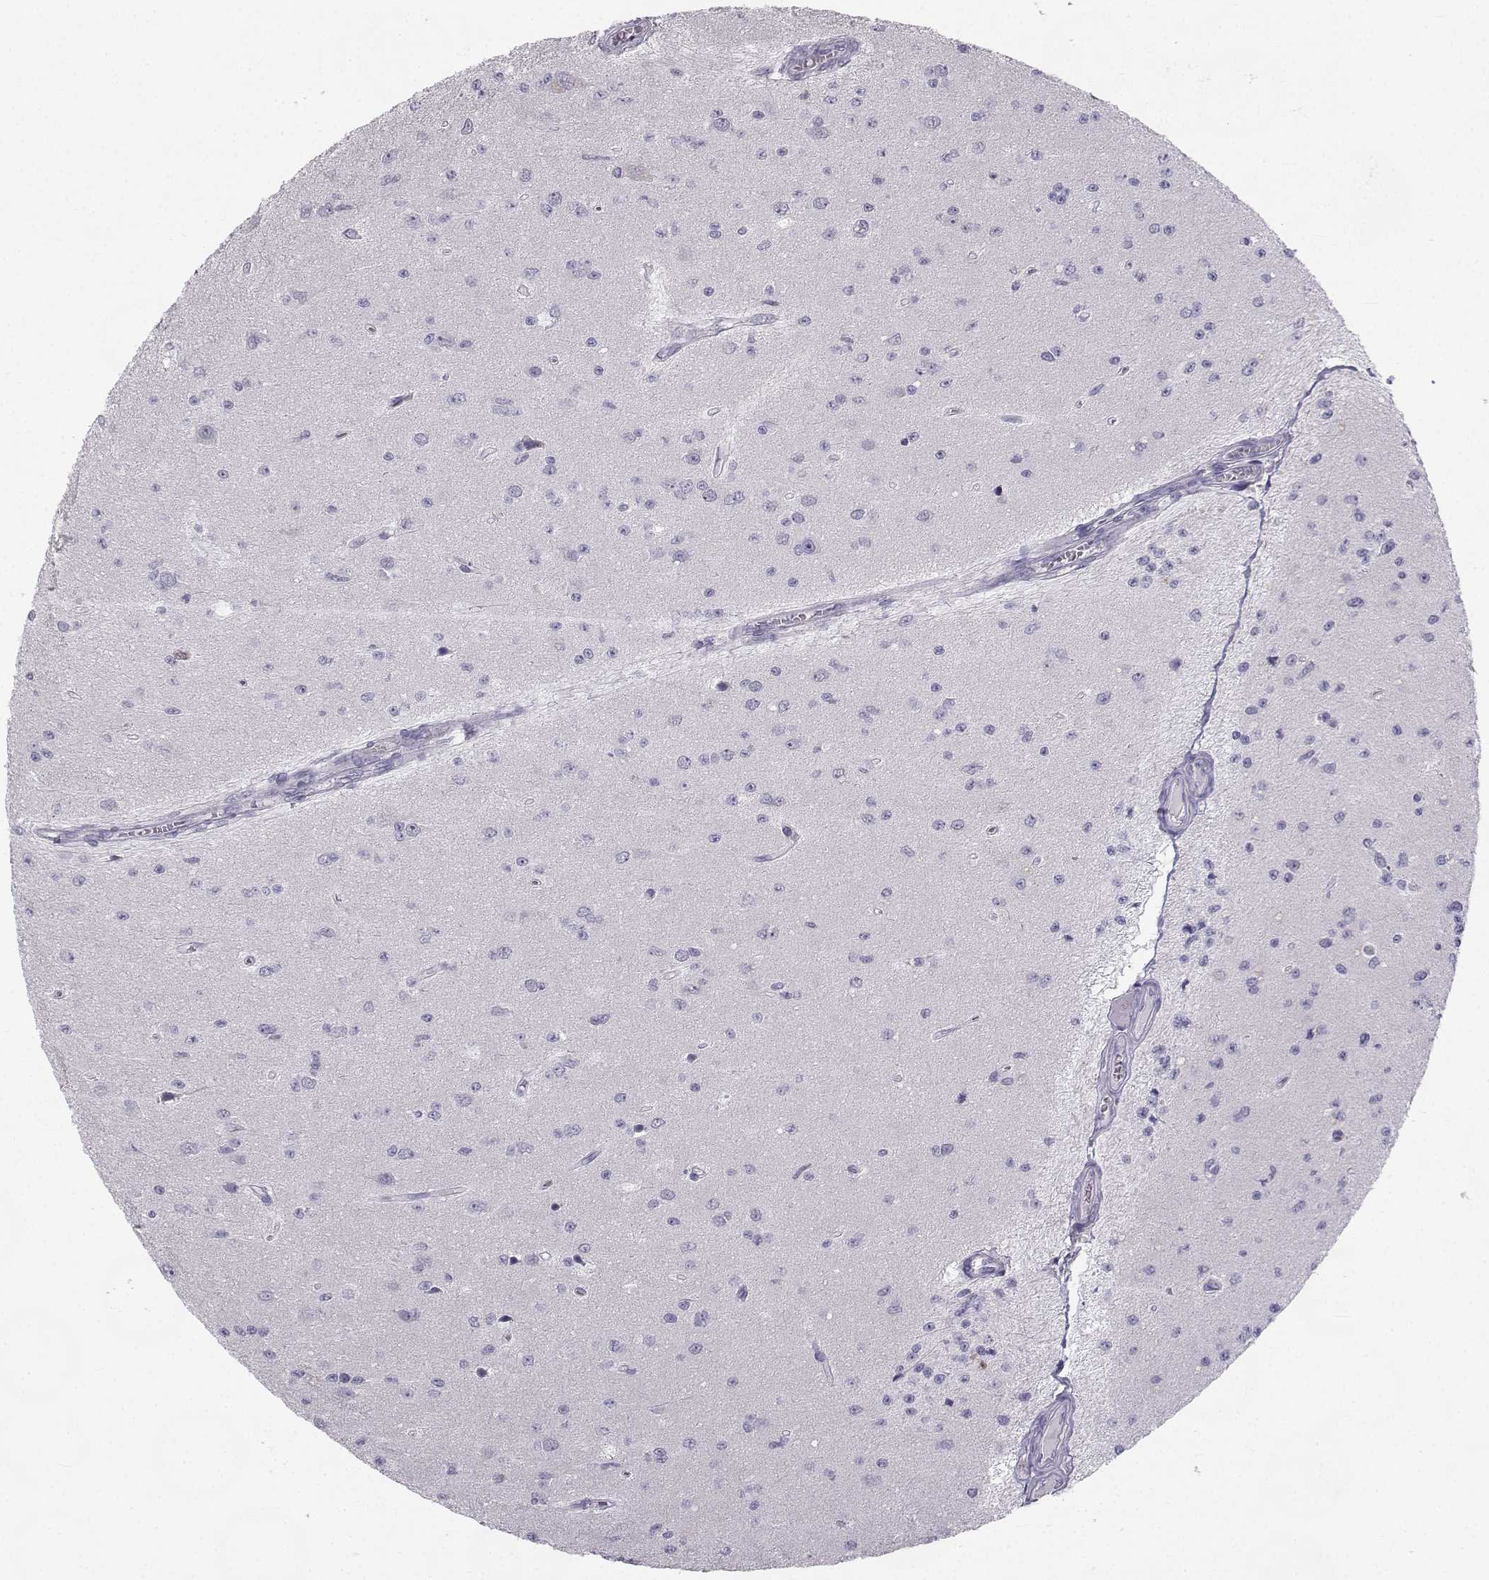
{"staining": {"intensity": "negative", "quantity": "none", "location": "none"}, "tissue": "glioma", "cell_type": "Tumor cells", "image_type": "cancer", "snomed": [{"axis": "morphology", "description": "Glioma, malignant, Low grade"}, {"axis": "topography", "description": "Brain"}], "caption": "Malignant glioma (low-grade) stained for a protein using immunohistochemistry (IHC) reveals no positivity tumor cells.", "gene": "SYCE1", "patient": {"sex": "female", "age": 45}}